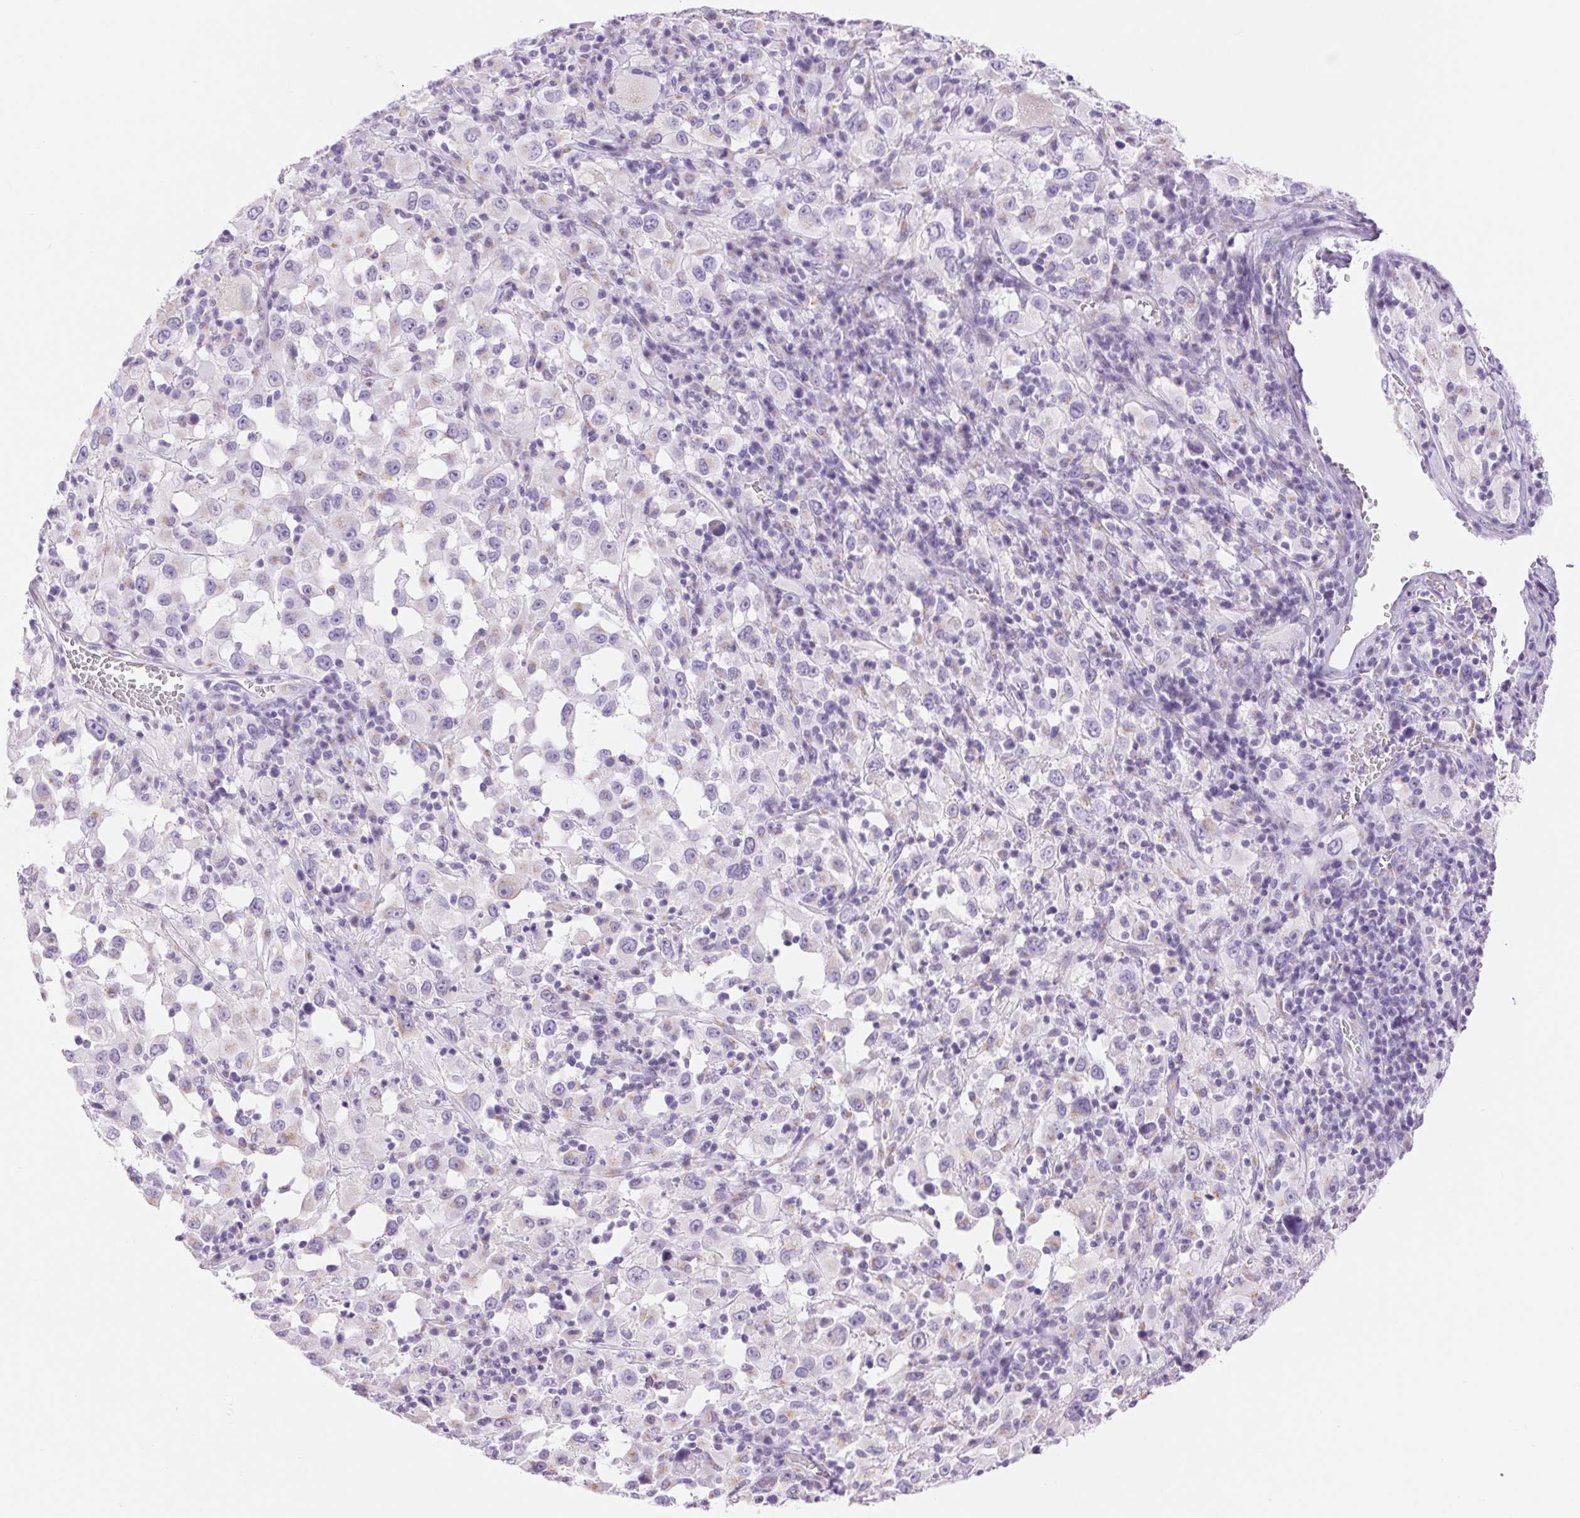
{"staining": {"intensity": "negative", "quantity": "none", "location": "none"}, "tissue": "melanoma", "cell_type": "Tumor cells", "image_type": "cancer", "snomed": [{"axis": "morphology", "description": "Malignant melanoma, Metastatic site"}, {"axis": "topography", "description": "Soft tissue"}], "caption": "IHC micrograph of malignant melanoma (metastatic site) stained for a protein (brown), which demonstrates no staining in tumor cells.", "gene": "SERPINB3", "patient": {"sex": "male", "age": 50}}